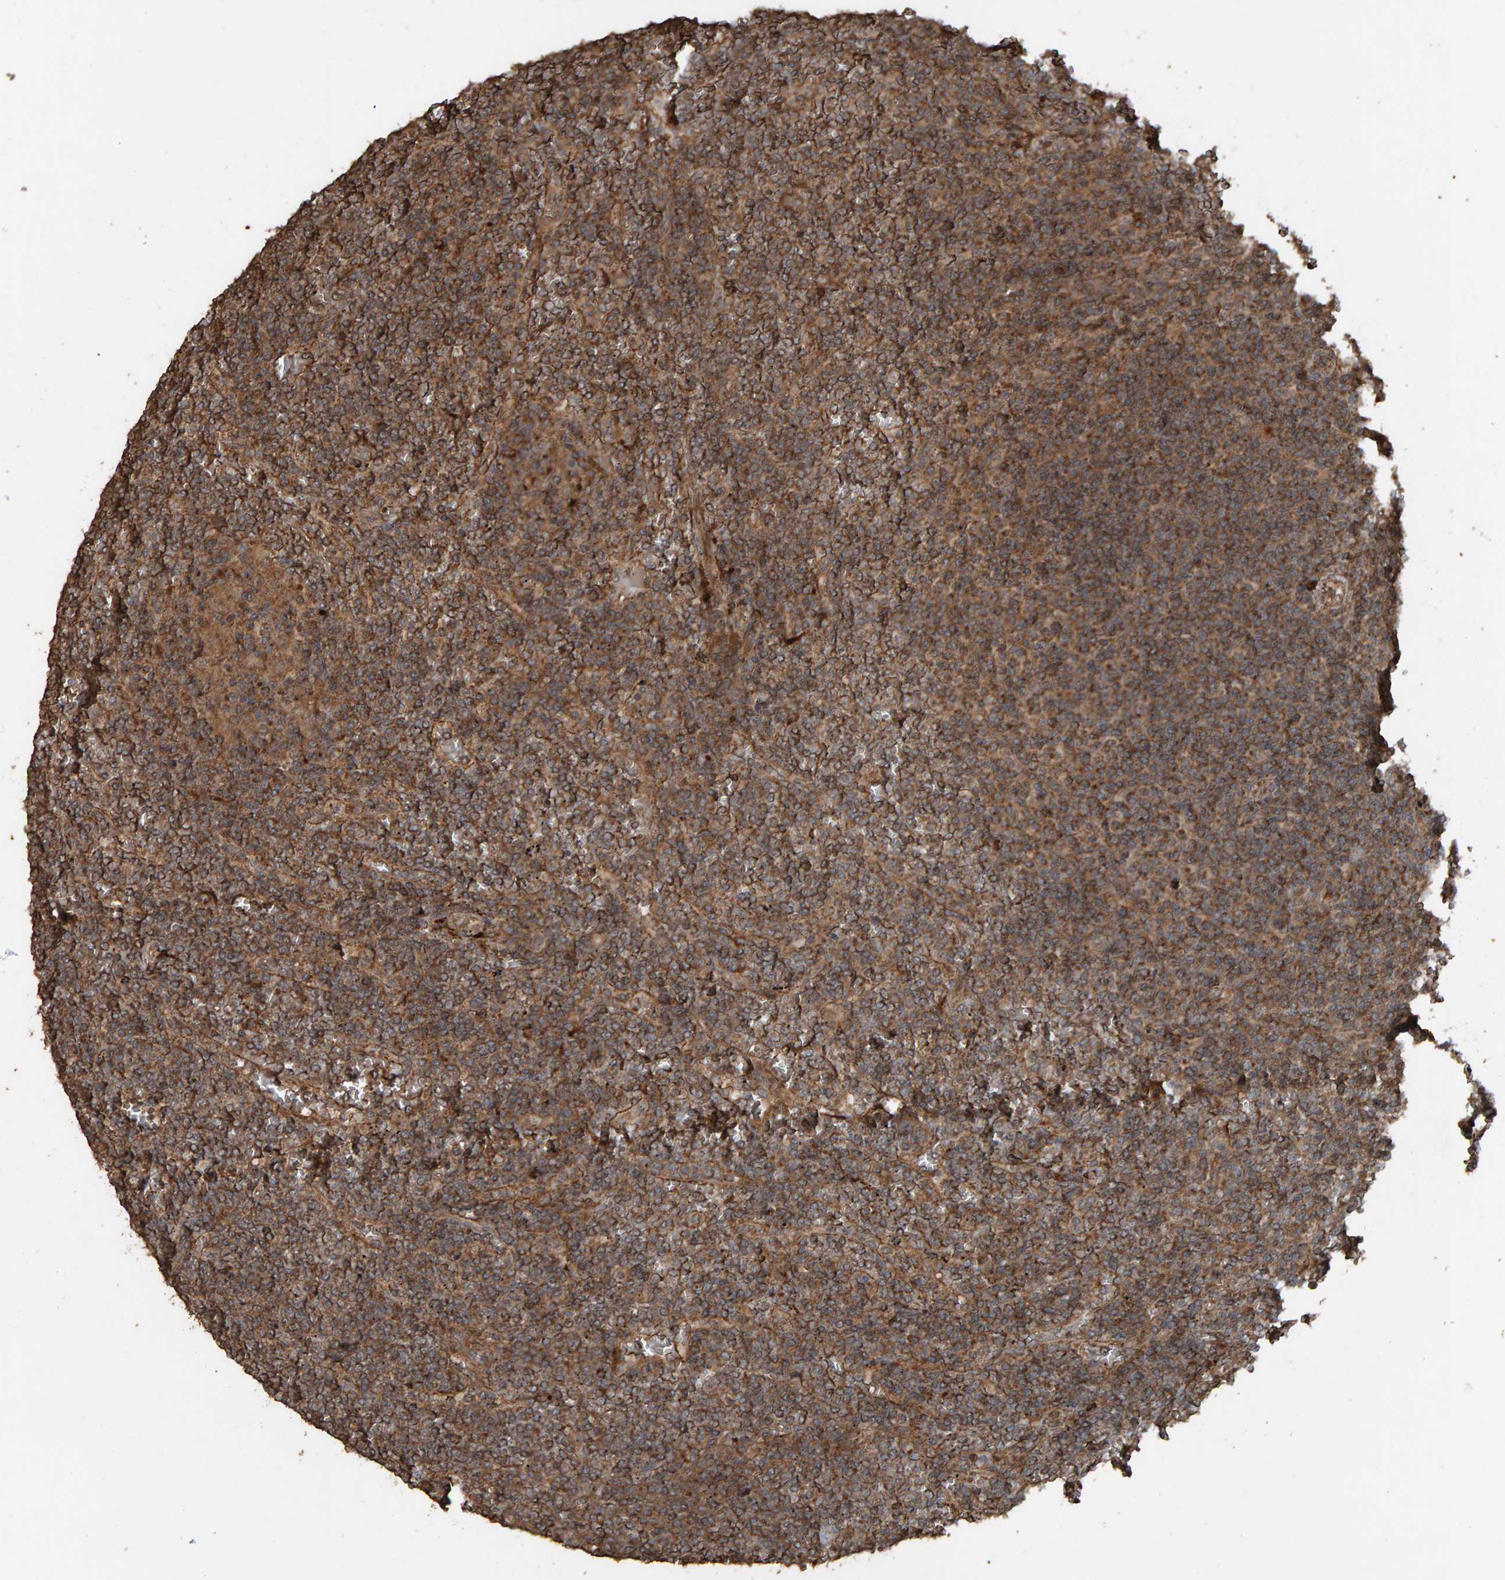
{"staining": {"intensity": "moderate", "quantity": ">75%", "location": "cytoplasmic/membranous"}, "tissue": "lymphoma", "cell_type": "Tumor cells", "image_type": "cancer", "snomed": [{"axis": "morphology", "description": "Malignant lymphoma, non-Hodgkin's type, Low grade"}, {"axis": "topography", "description": "Spleen"}], "caption": "Approximately >75% of tumor cells in human low-grade malignant lymphoma, non-Hodgkin's type demonstrate moderate cytoplasmic/membranous protein positivity as visualized by brown immunohistochemical staining.", "gene": "DUS1L", "patient": {"sex": "female", "age": 19}}